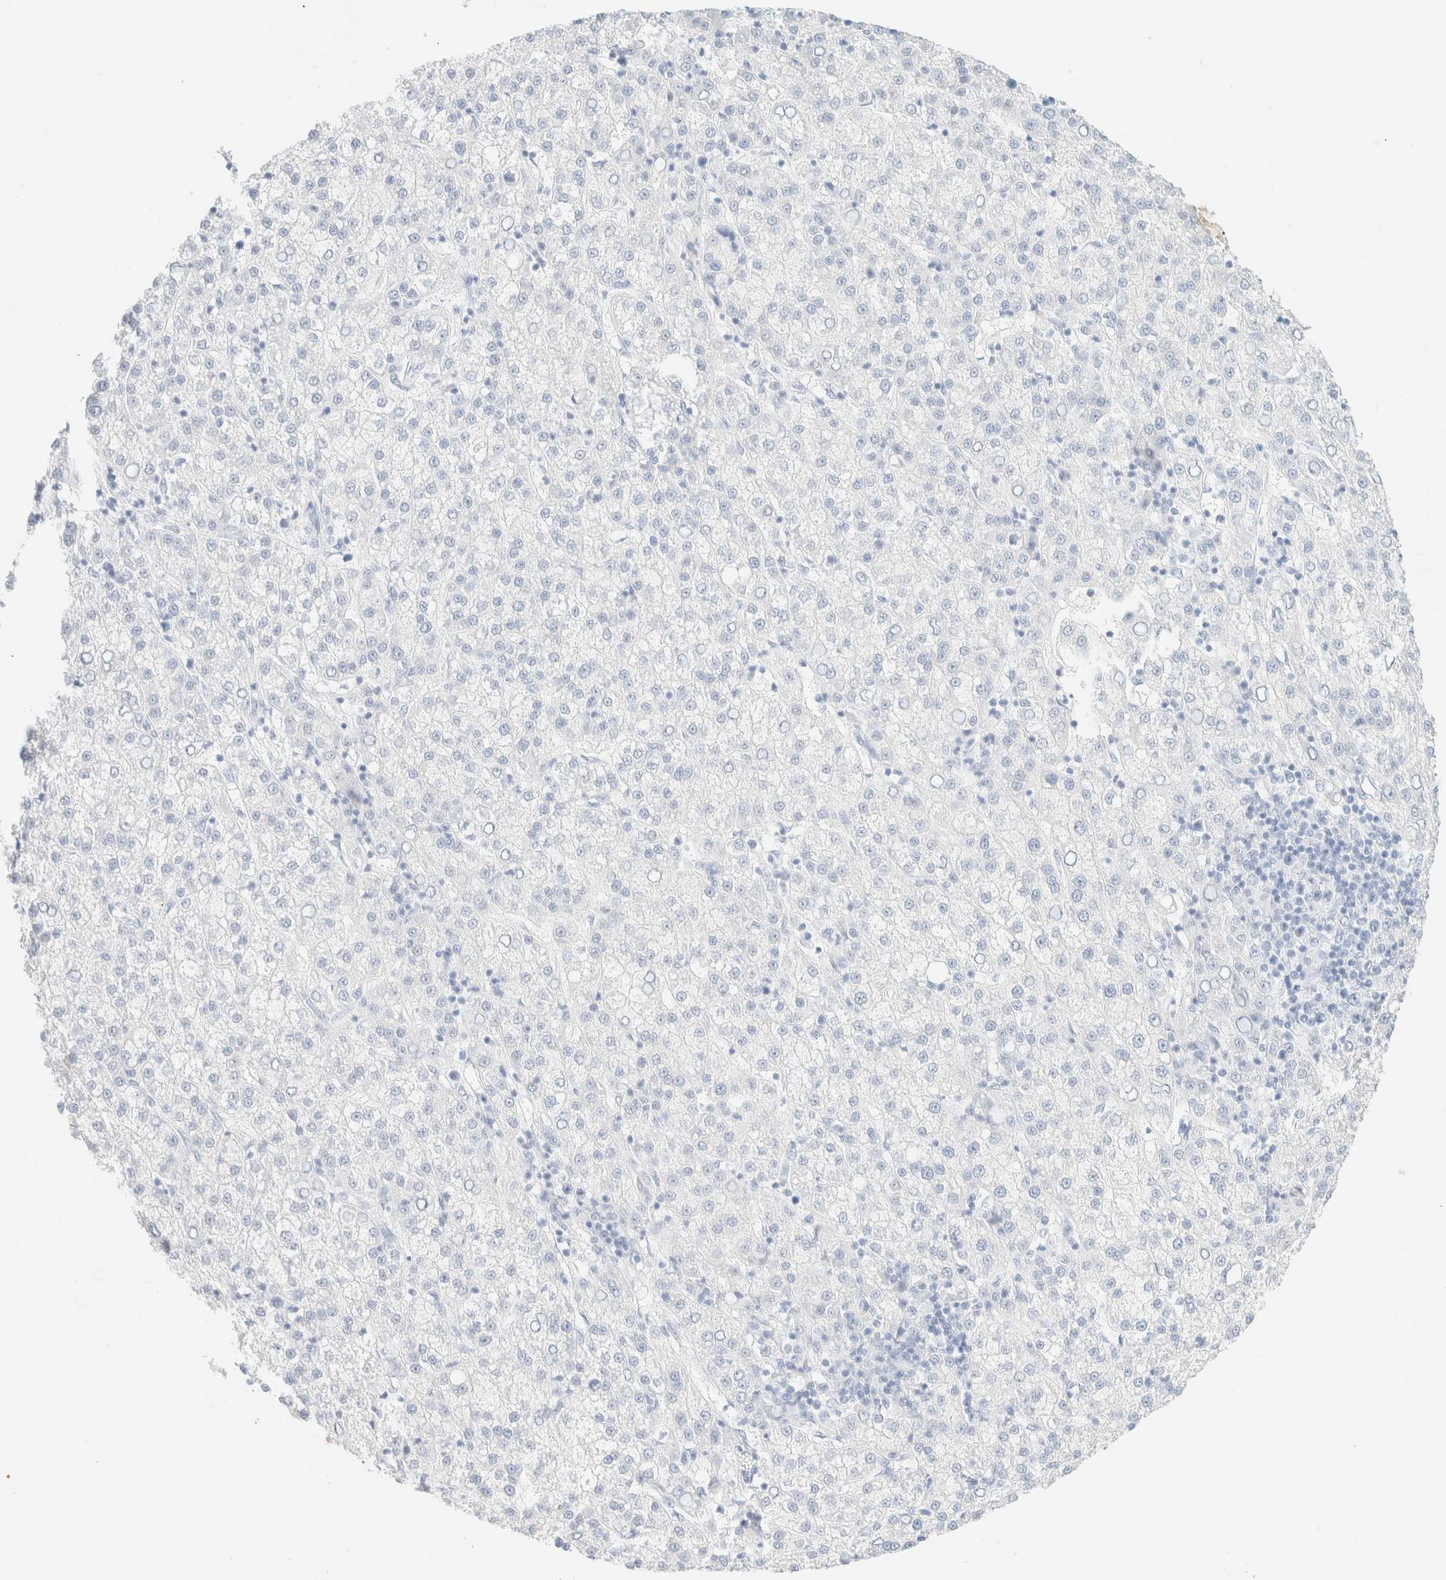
{"staining": {"intensity": "negative", "quantity": "none", "location": "none"}, "tissue": "liver cancer", "cell_type": "Tumor cells", "image_type": "cancer", "snomed": [{"axis": "morphology", "description": "Carcinoma, Hepatocellular, NOS"}, {"axis": "topography", "description": "Liver"}], "caption": "Human liver cancer (hepatocellular carcinoma) stained for a protein using immunohistochemistry (IHC) demonstrates no staining in tumor cells.", "gene": "KRT15", "patient": {"sex": "female", "age": 58}}